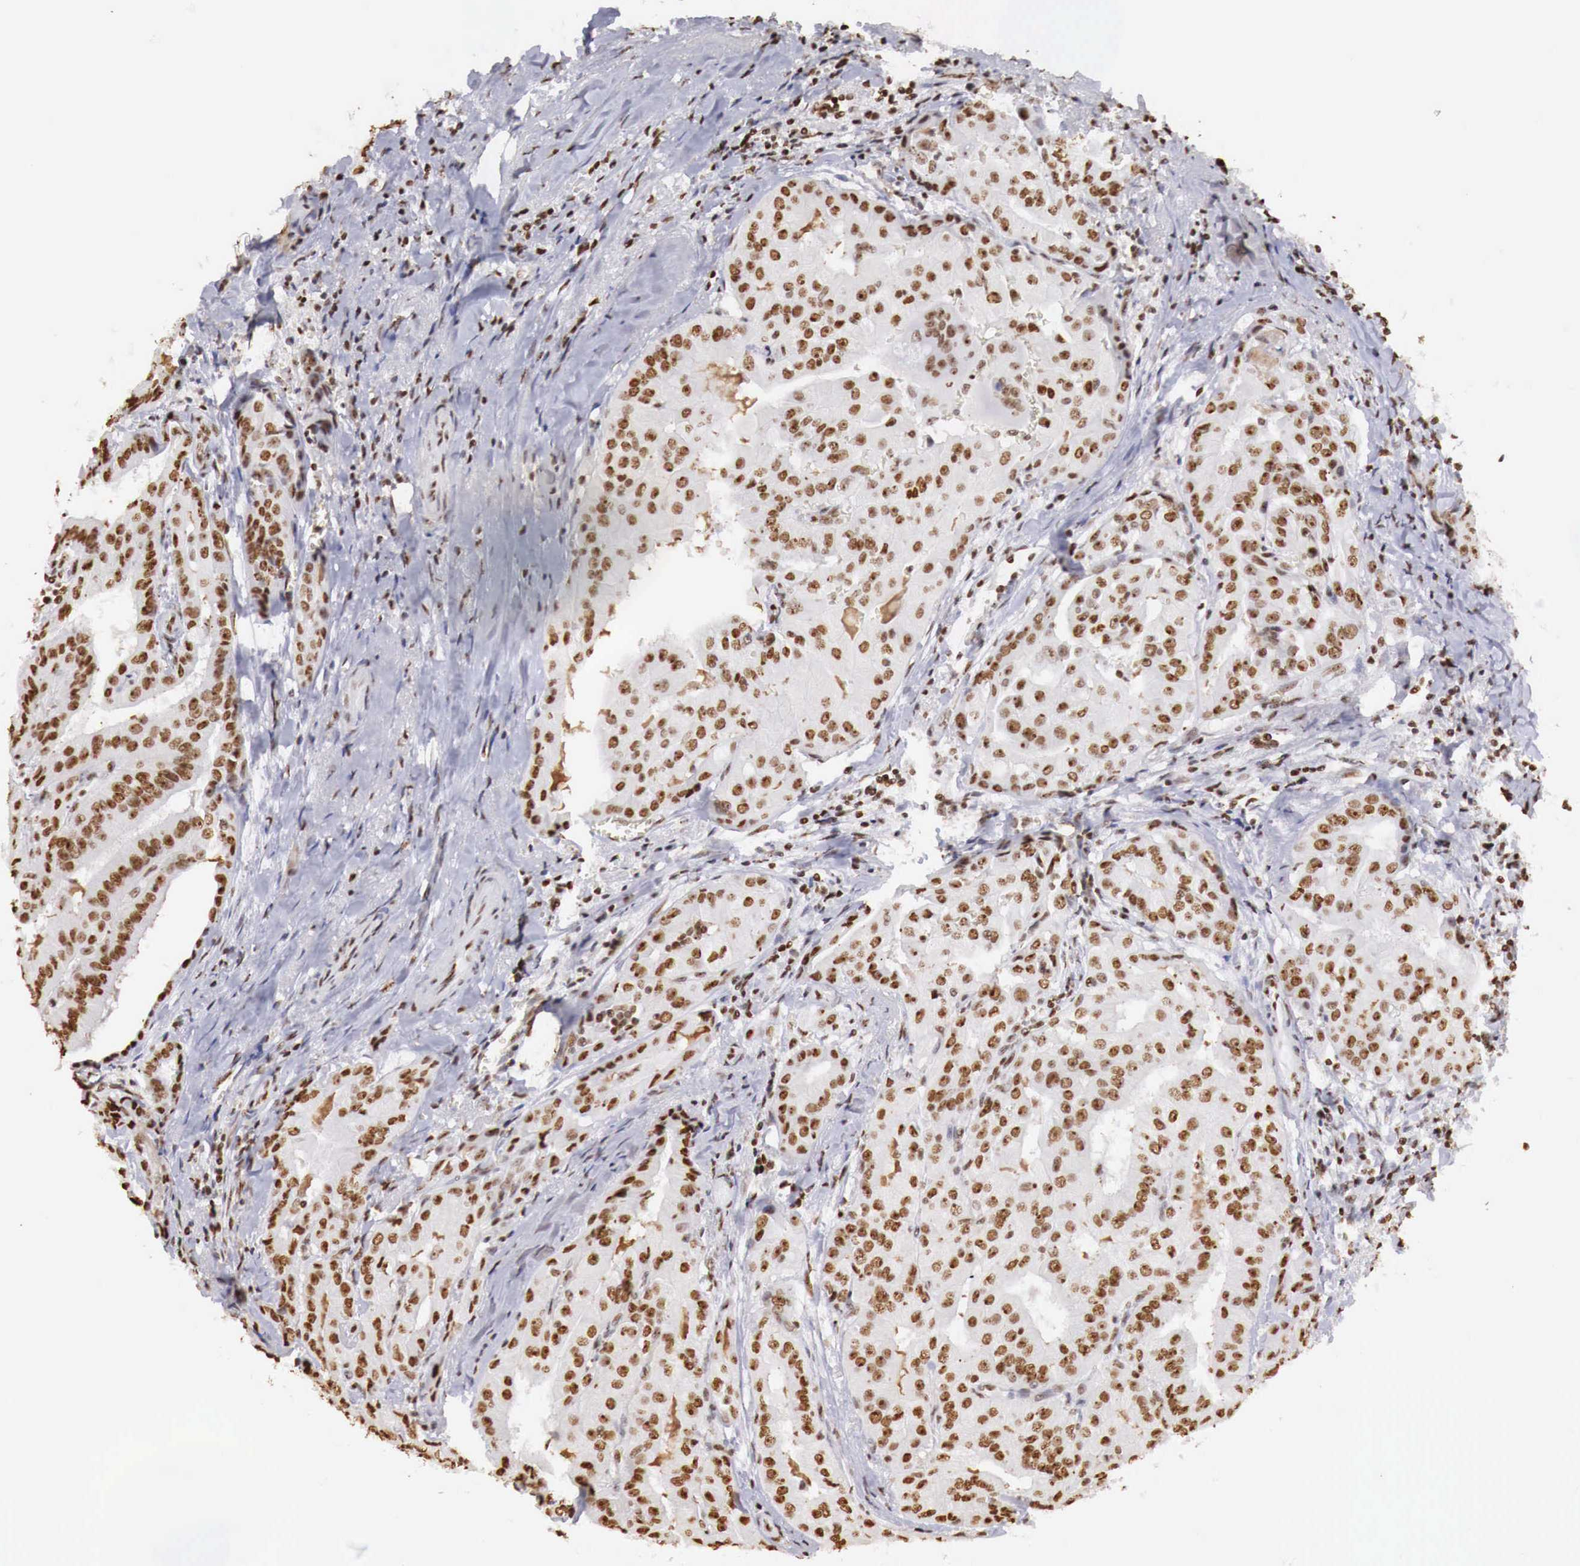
{"staining": {"intensity": "strong", "quantity": ">75%", "location": "nuclear"}, "tissue": "thyroid cancer", "cell_type": "Tumor cells", "image_type": "cancer", "snomed": [{"axis": "morphology", "description": "Papillary adenocarcinoma, NOS"}, {"axis": "topography", "description": "Thyroid gland"}], "caption": "Immunohistochemical staining of human thyroid cancer (papillary adenocarcinoma) exhibits high levels of strong nuclear positivity in about >75% of tumor cells.", "gene": "DKC1", "patient": {"sex": "female", "age": 71}}